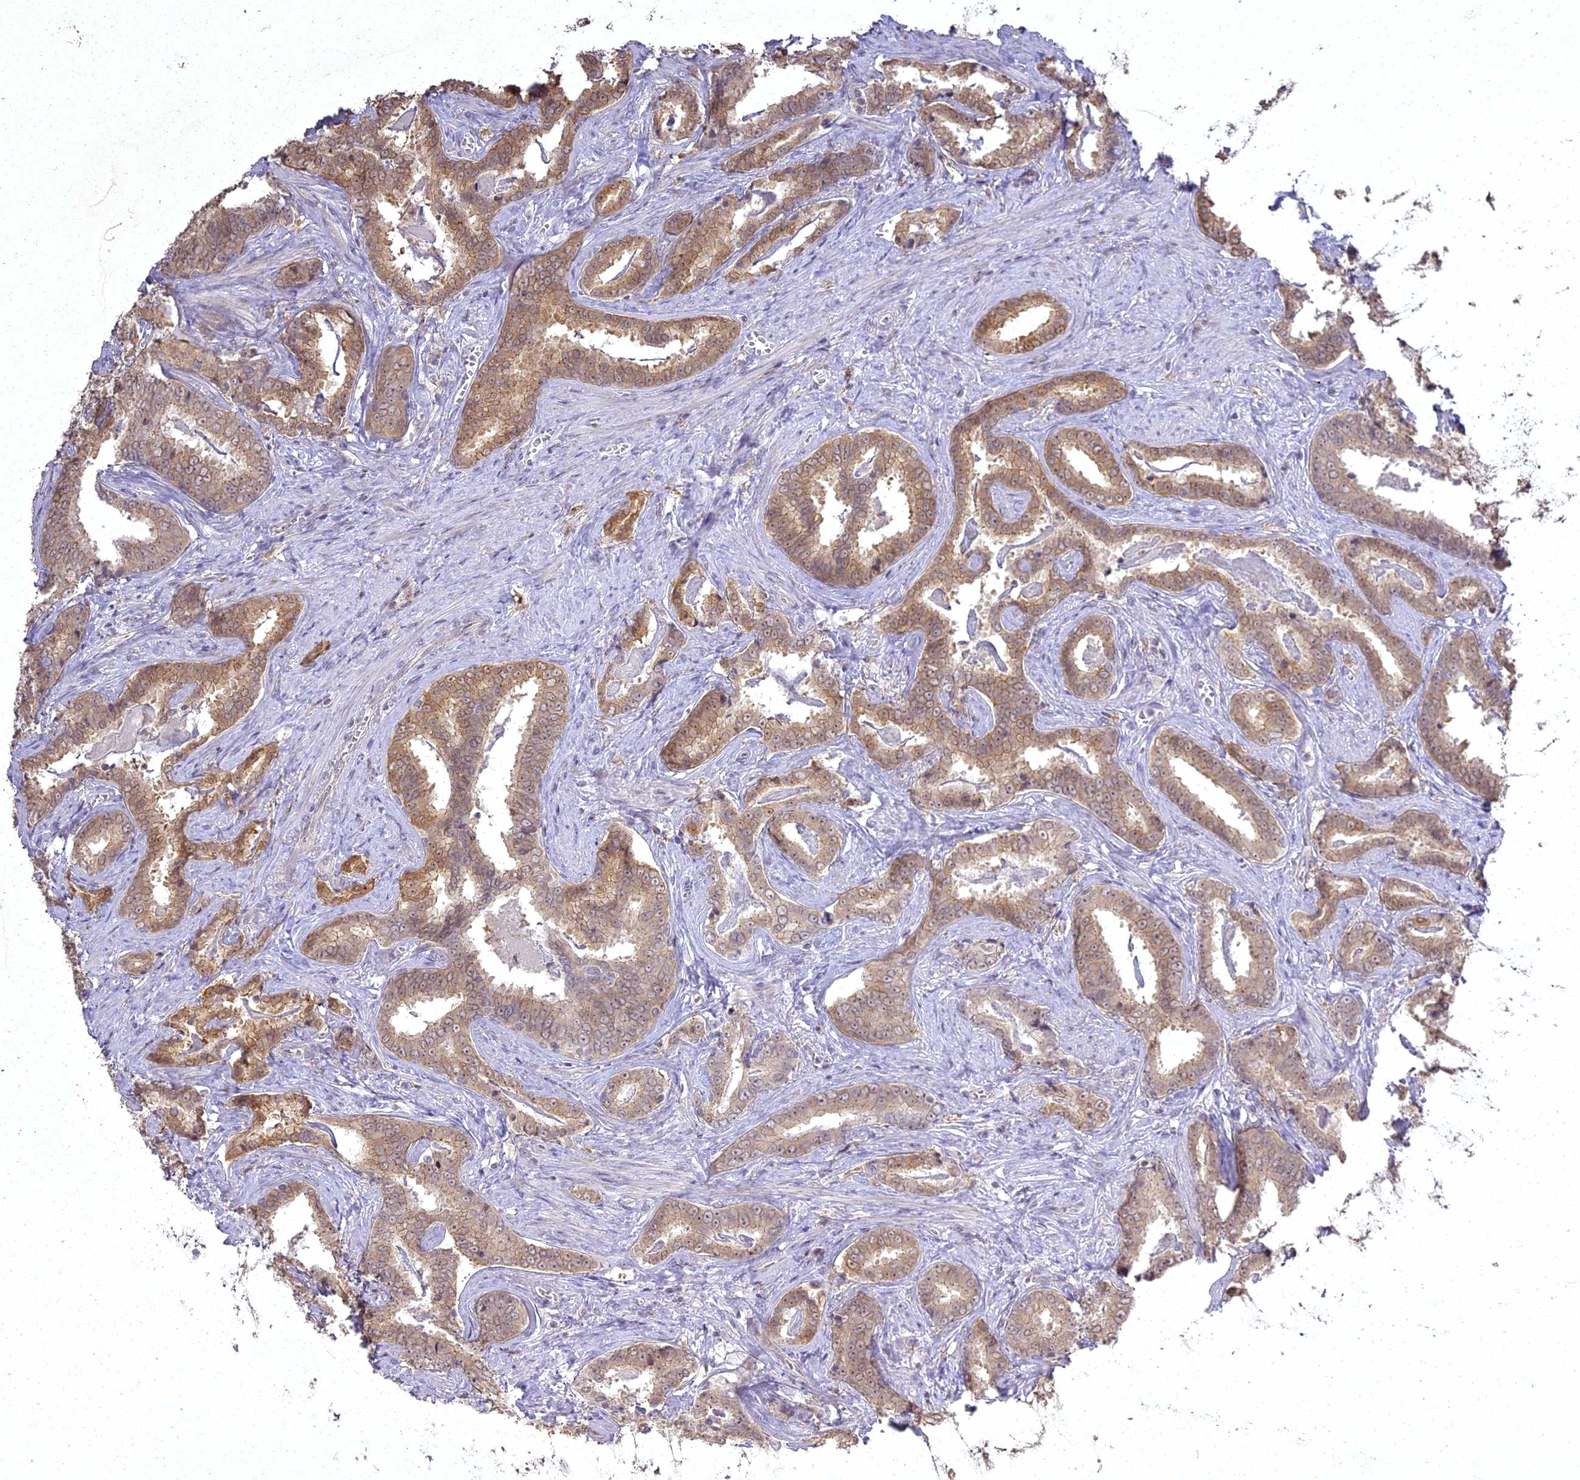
{"staining": {"intensity": "moderate", "quantity": ">75%", "location": "cytoplasmic/membranous,nuclear"}, "tissue": "prostate cancer", "cell_type": "Tumor cells", "image_type": "cancer", "snomed": [{"axis": "morphology", "description": "Adenocarcinoma, High grade"}, {"axis": "topography", "description": "Prostate"}], "caption": "Adenocarcinoma (high-grade) (prostate) stained with a brown dye displays moderate cytoplasmic/membranous and nuclear positive staining in about >75% of tumor cells.", "gene": "ING5", "patient": {"sex": "male", "age": 67}}